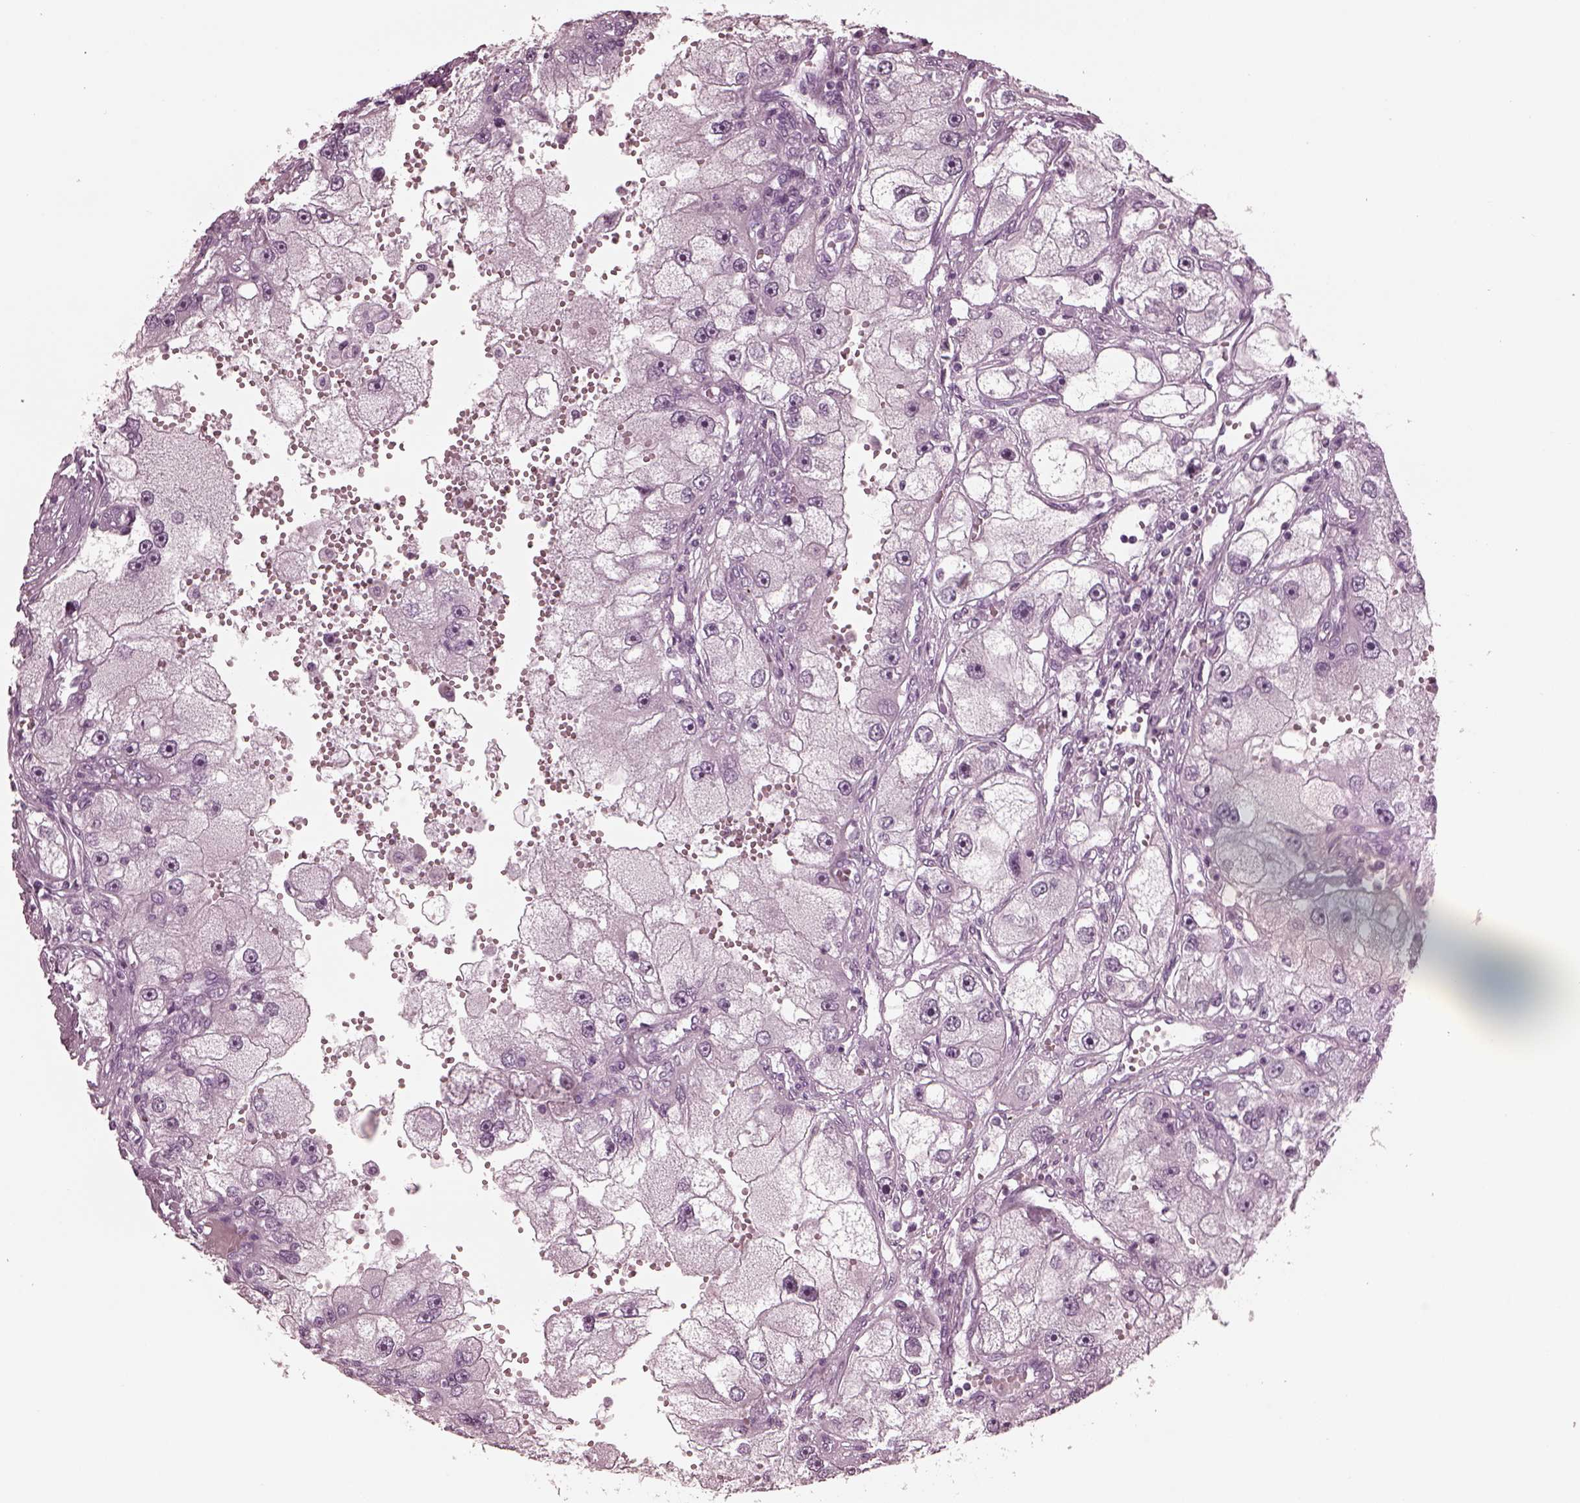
{"staining": {"intensity": "negative", "quantity": "none", "location": "none"}, "tissue": "renal cancer", "cell_type": "Tumor cells", "image_type": "cancer", "snomed": [{"axis": "morphology", "description": "Adenocarcinoma, NOS"}, {"axis": "topography", "description": "Kidney"}], "caption": "Immunohistochemical staining of human adenocarcinoma (renal) shows no significant expression in tumor cells.", "gene": "GRM6", "patient": {"sex": "male", "age": 63}}